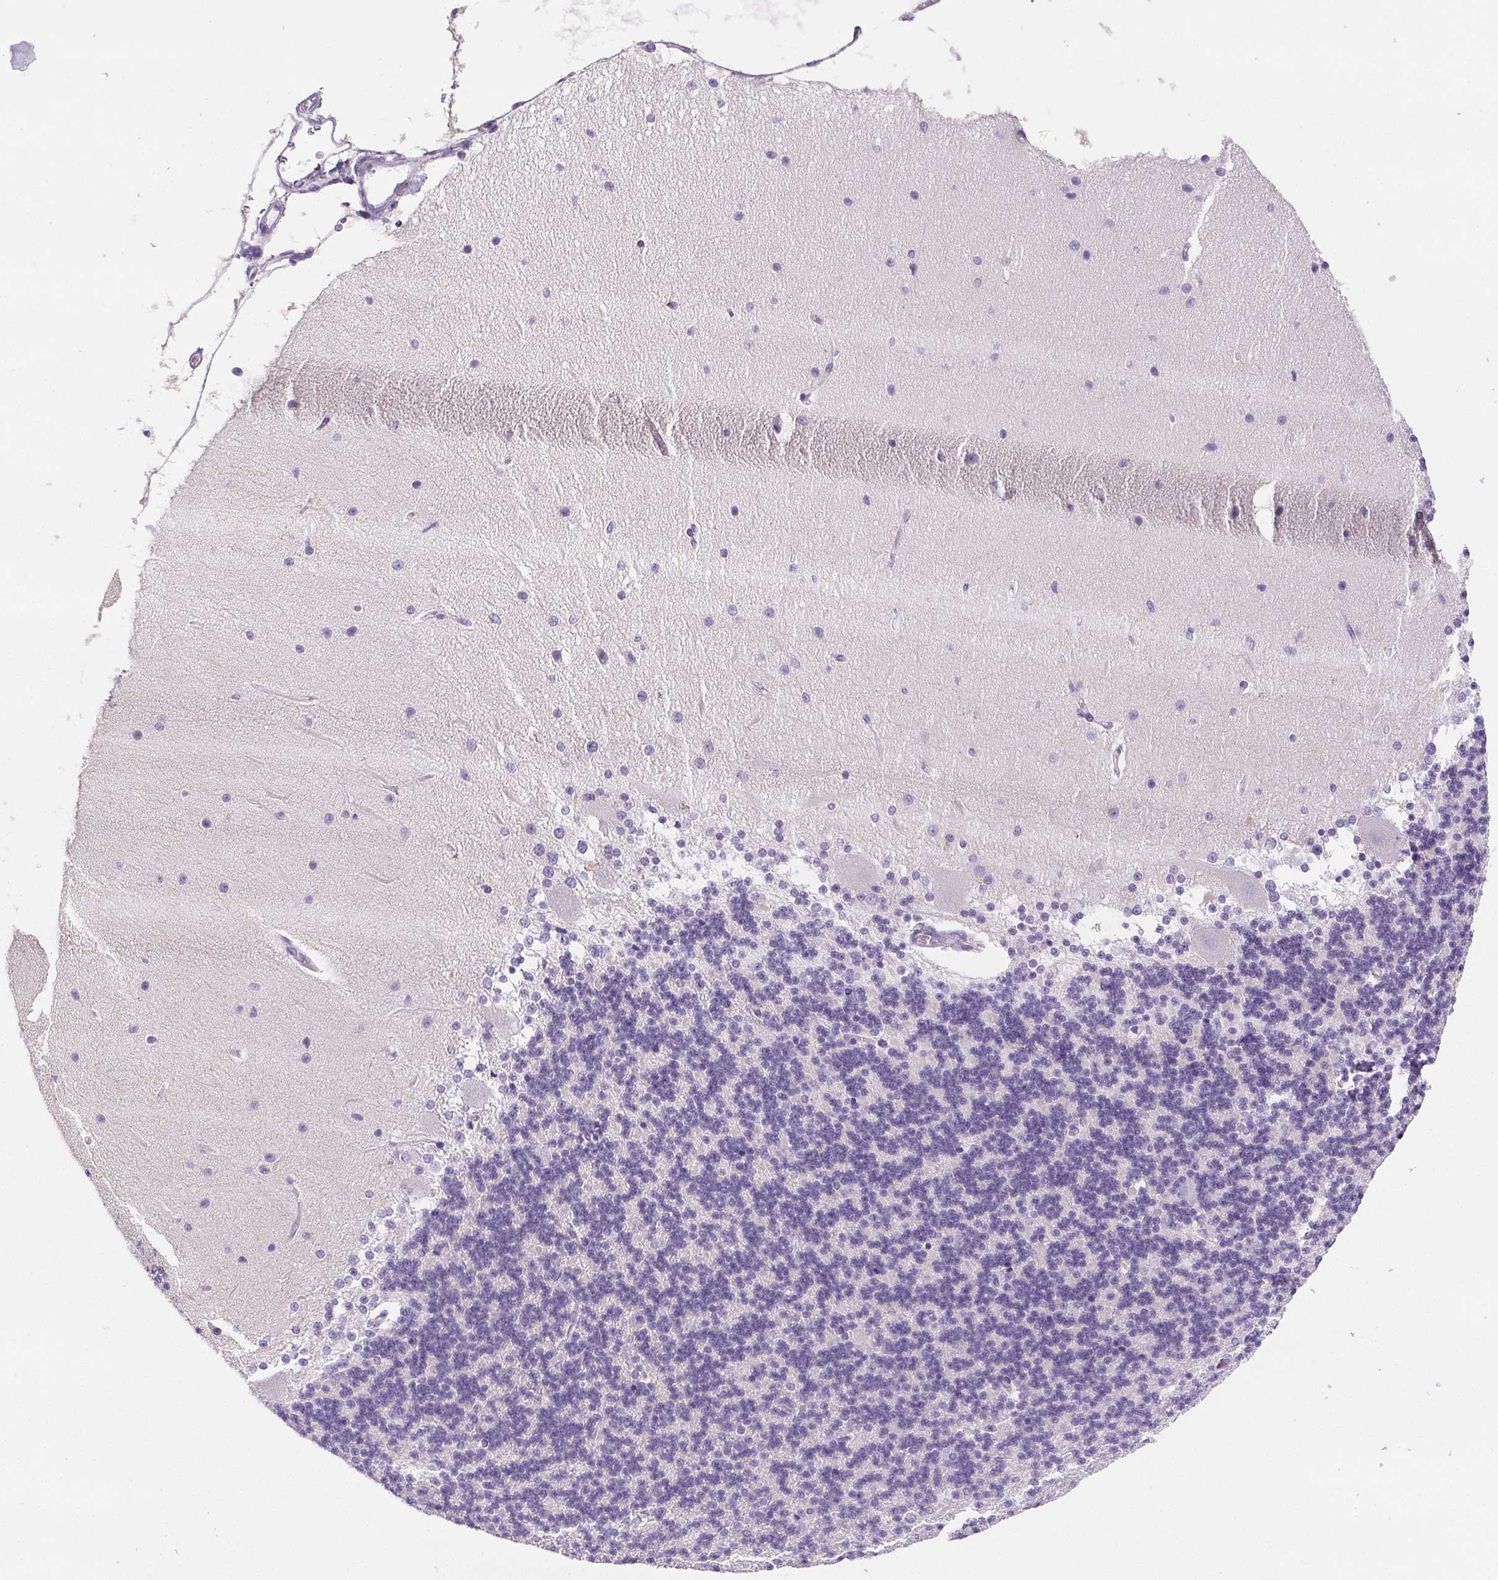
{"staining": {"intensity": "negative", "quantity": "none", "location": "none"}, "tissue": "cerebellum", "cell_type": "Cells in granular layer", "image_type": "normal", "snomed": [{"axis": "morphology", "description": "Normal tissue, NOS"}, {"axis": "topography", "description": "Cerebellum"}], "caption": "The micrograph exhibits no significant staining in cells in granular layer of cerebellum. (DAB immunohistochemistry (IHC), high magnification).", "gene": "BEND2", "patient": {"sex": "female", "age": 54}}